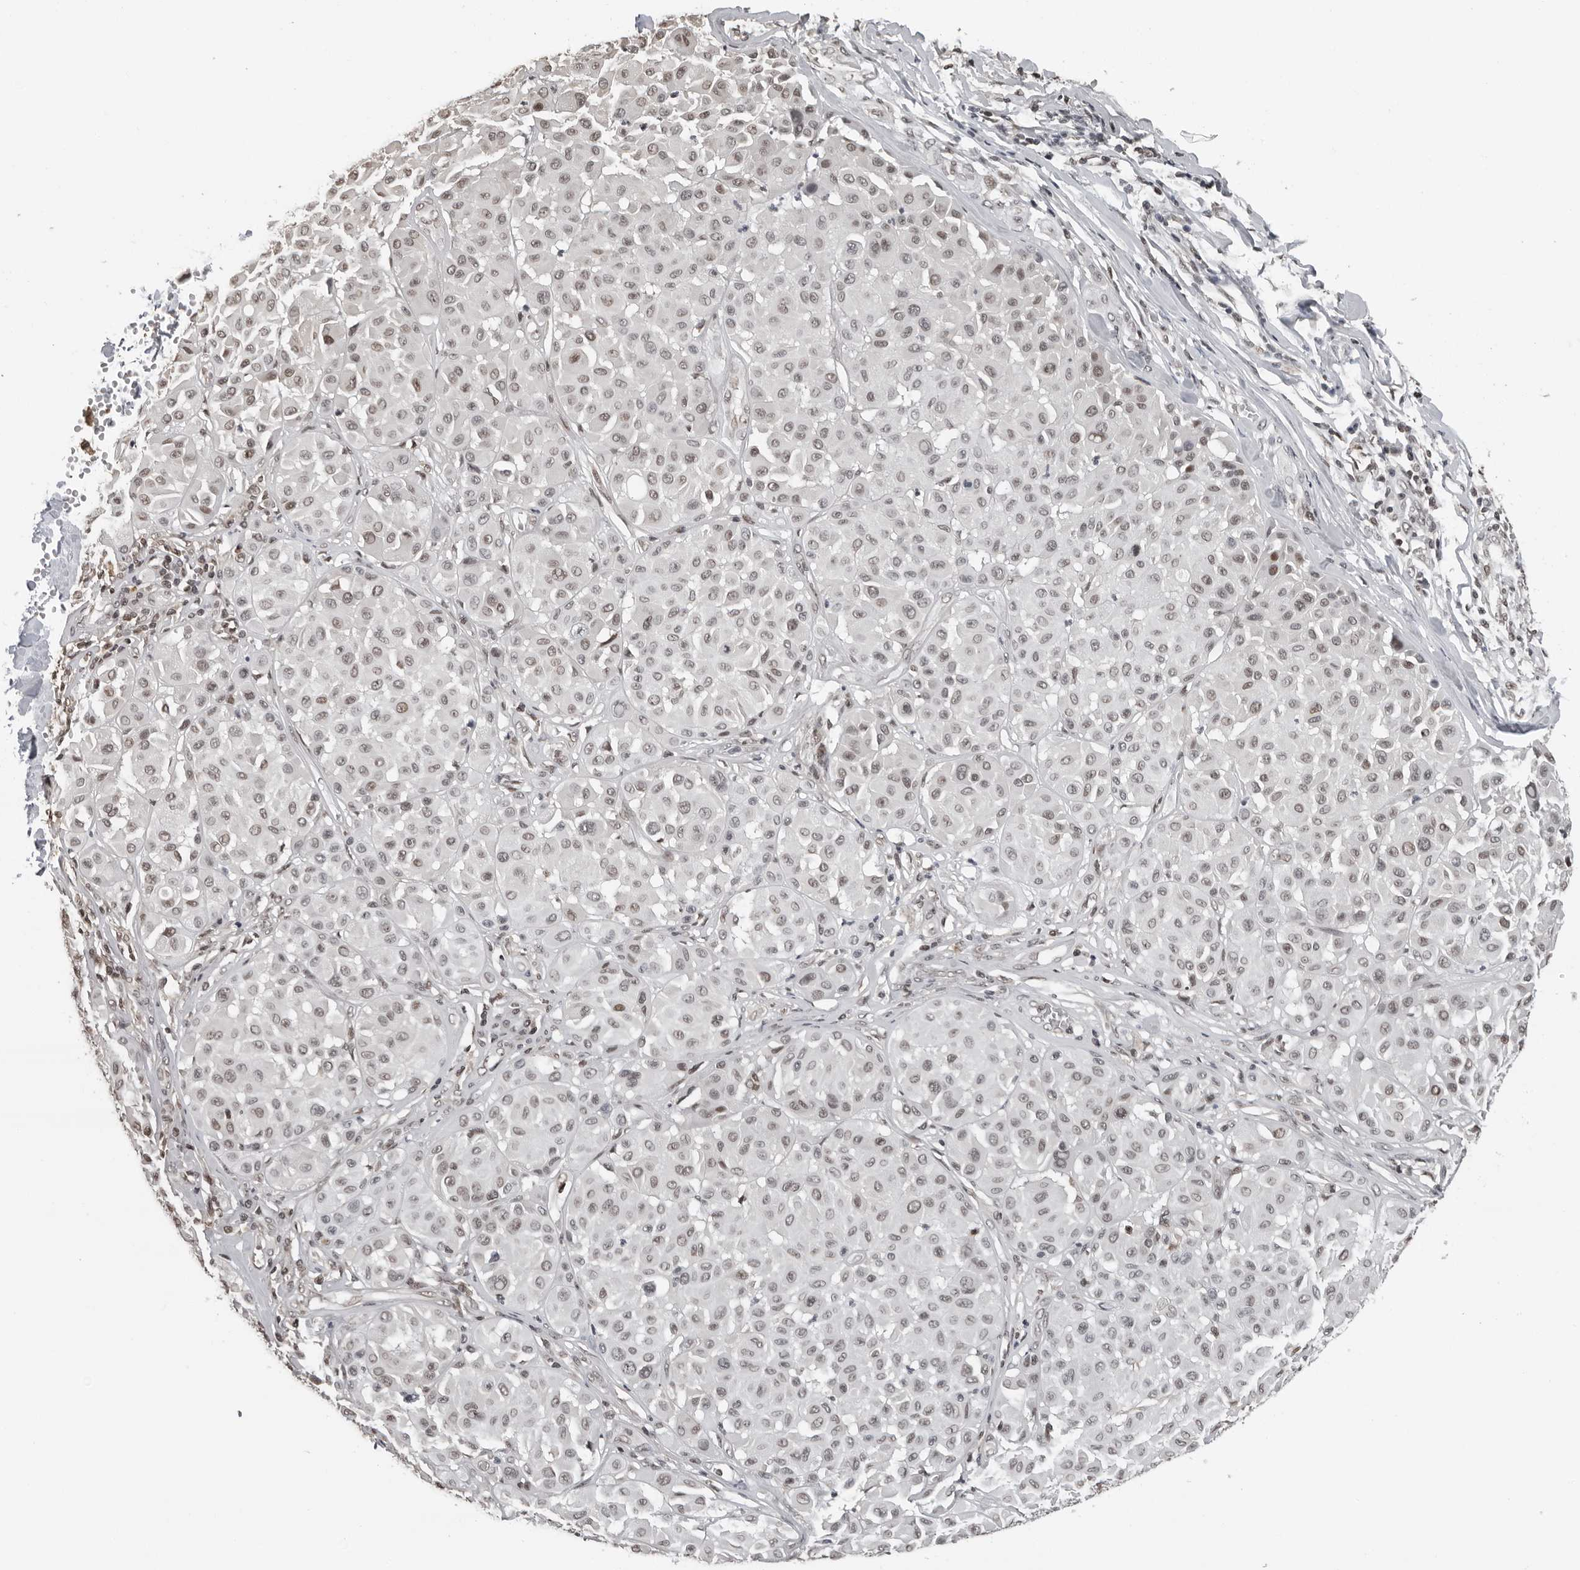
{"staining": {"intensity": "weak", "quantity": "<25%", "location": "nuclear"}, "tissue": "melanoma", "cell_type": "Tumor cells", "image_type": "cancer", "snomed": [{"axis": "morphology", "description": "Malignant melanoma, Metastatic site"}, {"axis": "topography", "description": "Soft tissue"}], "caption": "Protein analysis of malignant melanoma (metastatic site) demonstrates no significant staining in tumor cells. The staining is performed using DAB brown chromogen with nuclei counter-stained in using hematoxylin.", "gene": "ORC1", "patient": {"sex": "male", "age": 41}}